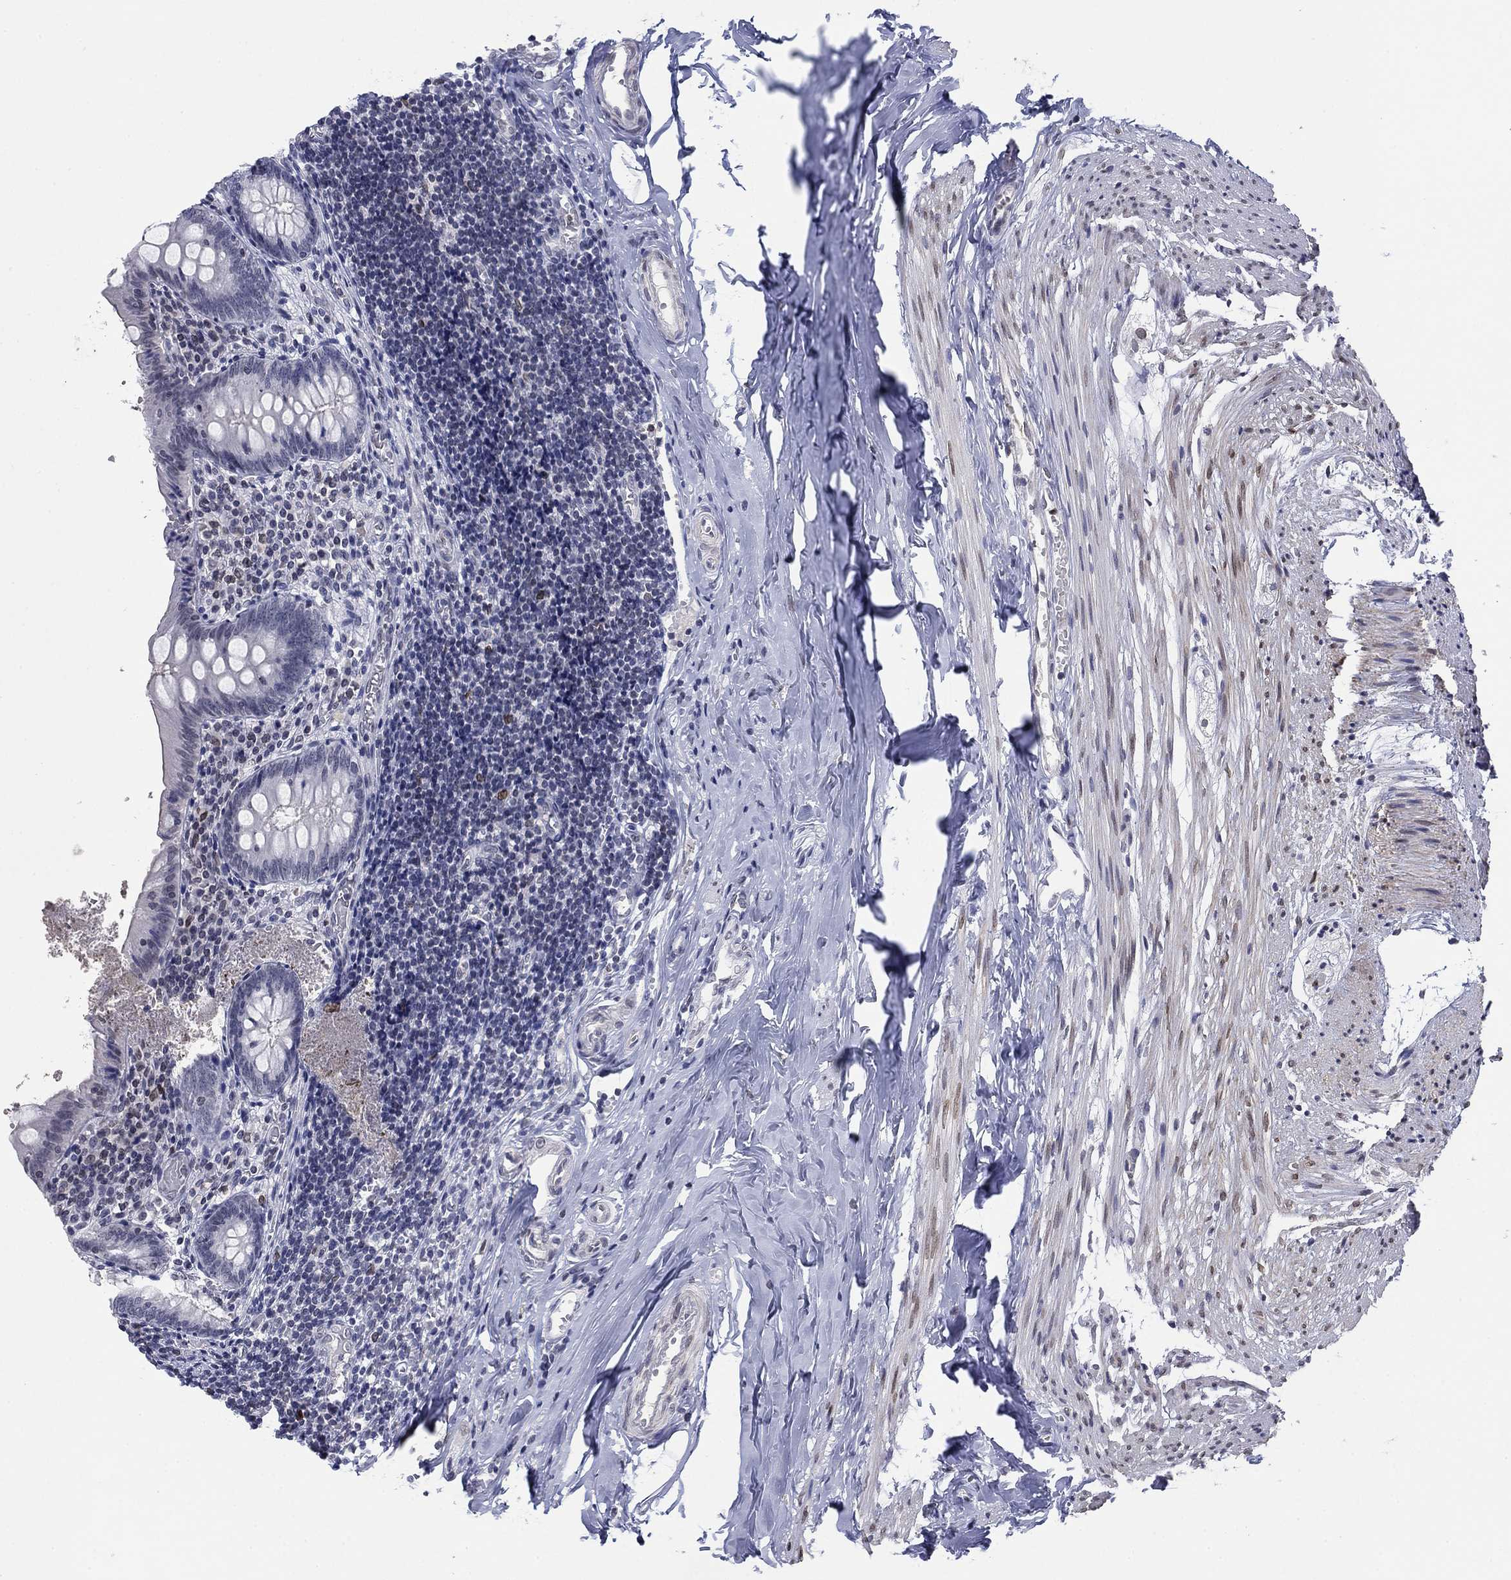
{"staining": {"intensity": "negative", "quantity": "none", "location": "none"}, "tissue": "appendix", "cell_type": "Glandular cells", "image_type": "normal", "snomed": [{"axis": "morphology", "description": "Normal tissue, NOS"}, {"axis": "topography", "description": "Appendix"}], "caption": "Immunohistochemistry histopathology image of normal appendix stained for a protein (brown), which shows no staining in glandular cells. (IHC, brightfield microscopy, high magnification).", "gene": "TOR1AIP1", "patient": {"sex": "female", "age": 23}}